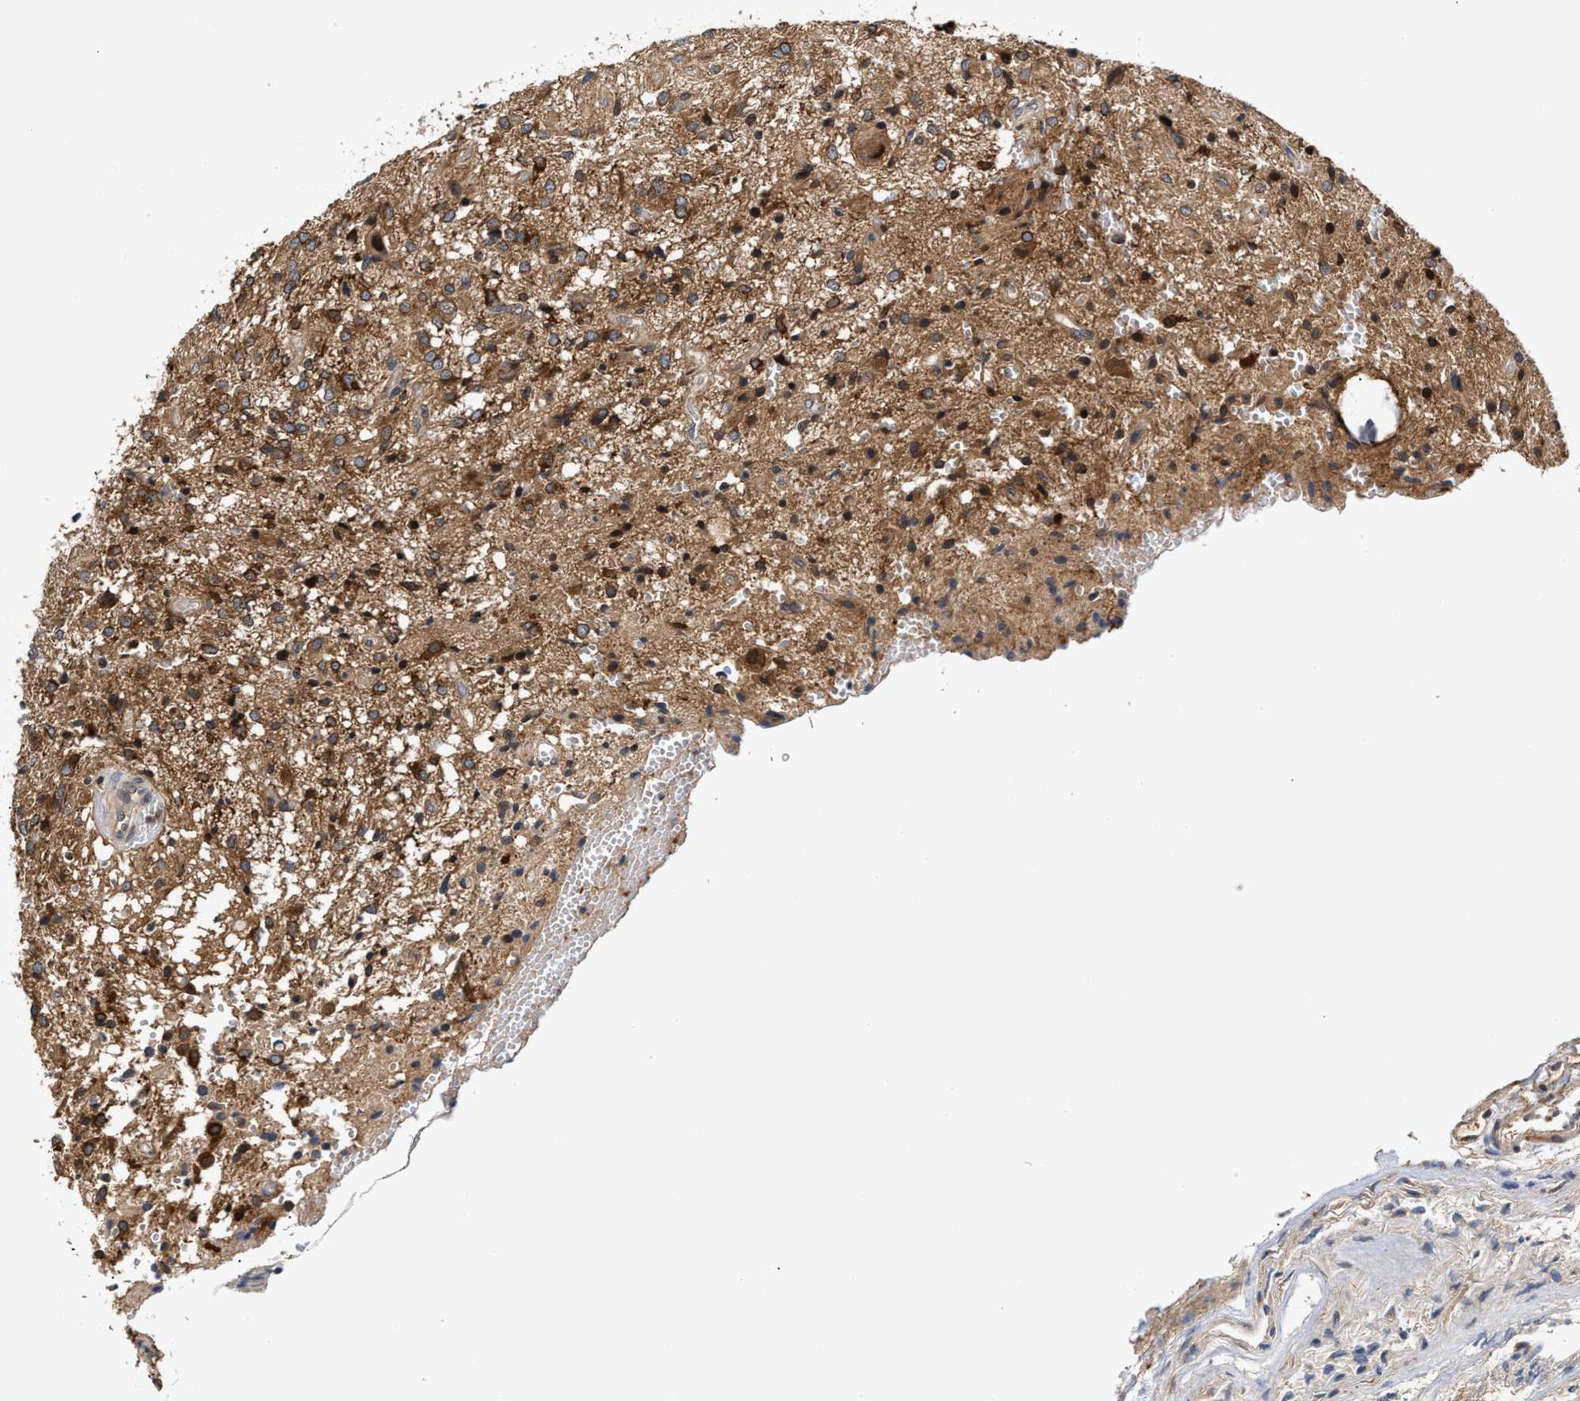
{"staining": {"intensity": "moderate", "quantity": ">75%", "location": "cytoplasmic/membranous"}, "tissue": "glioma", "cell_type": "Tumor cells", "image_type": "cancer", "snomed": [{"axis": "morphology", "description": "Glioma, malignant, High grade"}, {"axis": "topography", "description": "Brain"}], "caption": "Brown immunohistochemical staining in malignant glioma (high-grade) reveals moderate cytoplasmic/membranous positivity in about >75% of tumor cells. (Brightfield microscopy of DAB IHC at high magnification).", "gene": "CLIP2", "patient": {"sex": "female", "age": 59}}